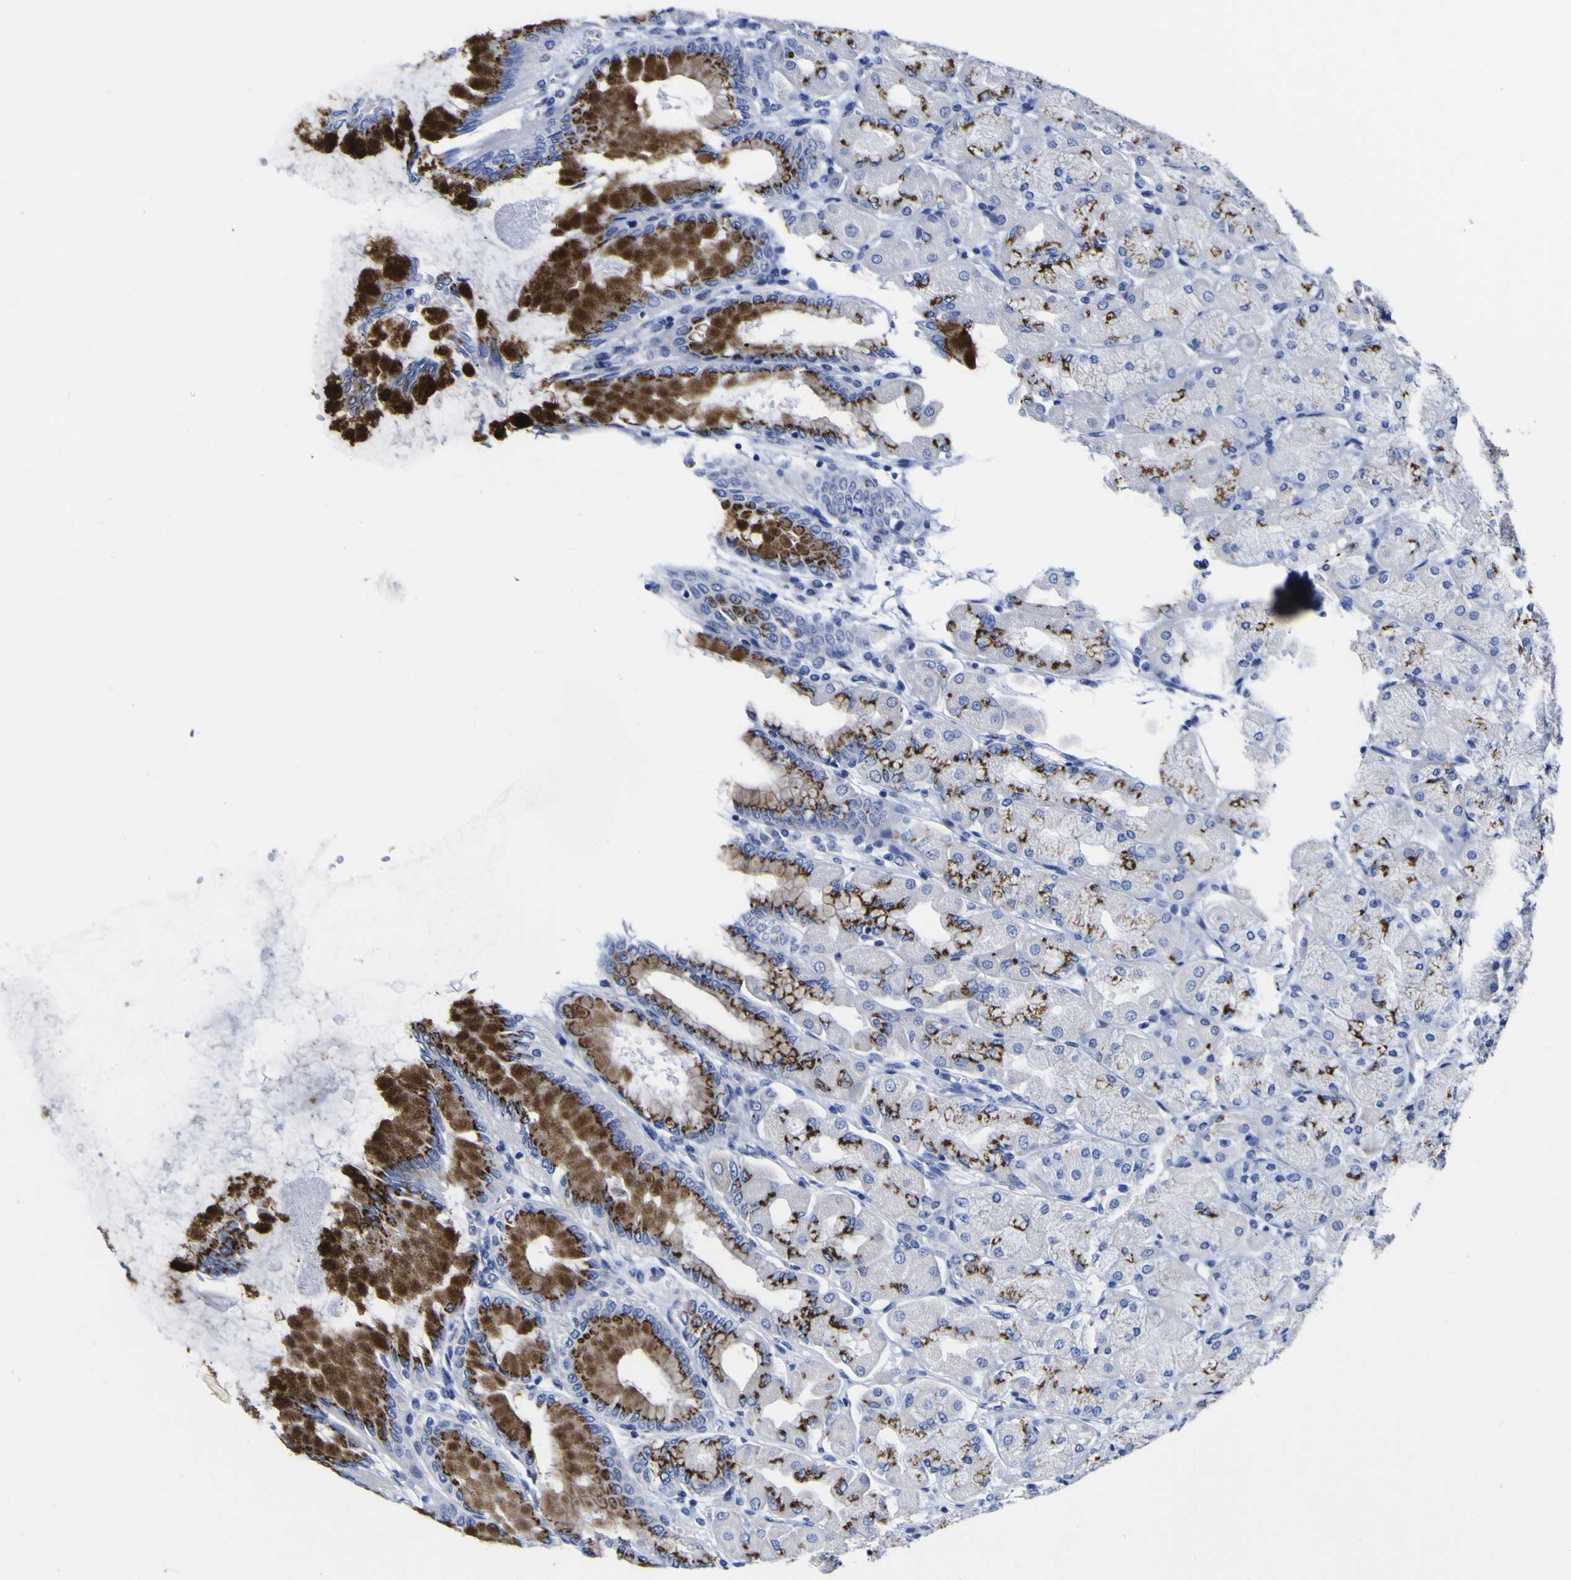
{"staining": {"intensity": "strong", "quantity": "25%-75%", "location": "cytoplasmic/membranous"}, "tissue": "stomach", "cell_type": "Glandular cells", "image_type": "normal", "snomed": [{"axis": "morphology", "description": "Normal tissue, NOS"}, {"axis": "topography", "description": "Stomach, upper"}], "caption": "A high-resolution histopathology image shows IHC staining of normal stomach, which exhibits strong cytoplasmic/membranous expression in about 25%-75% of glandular cells.", "gene": "GOLM1", "patient": {"sex": "female", "age": 56}}